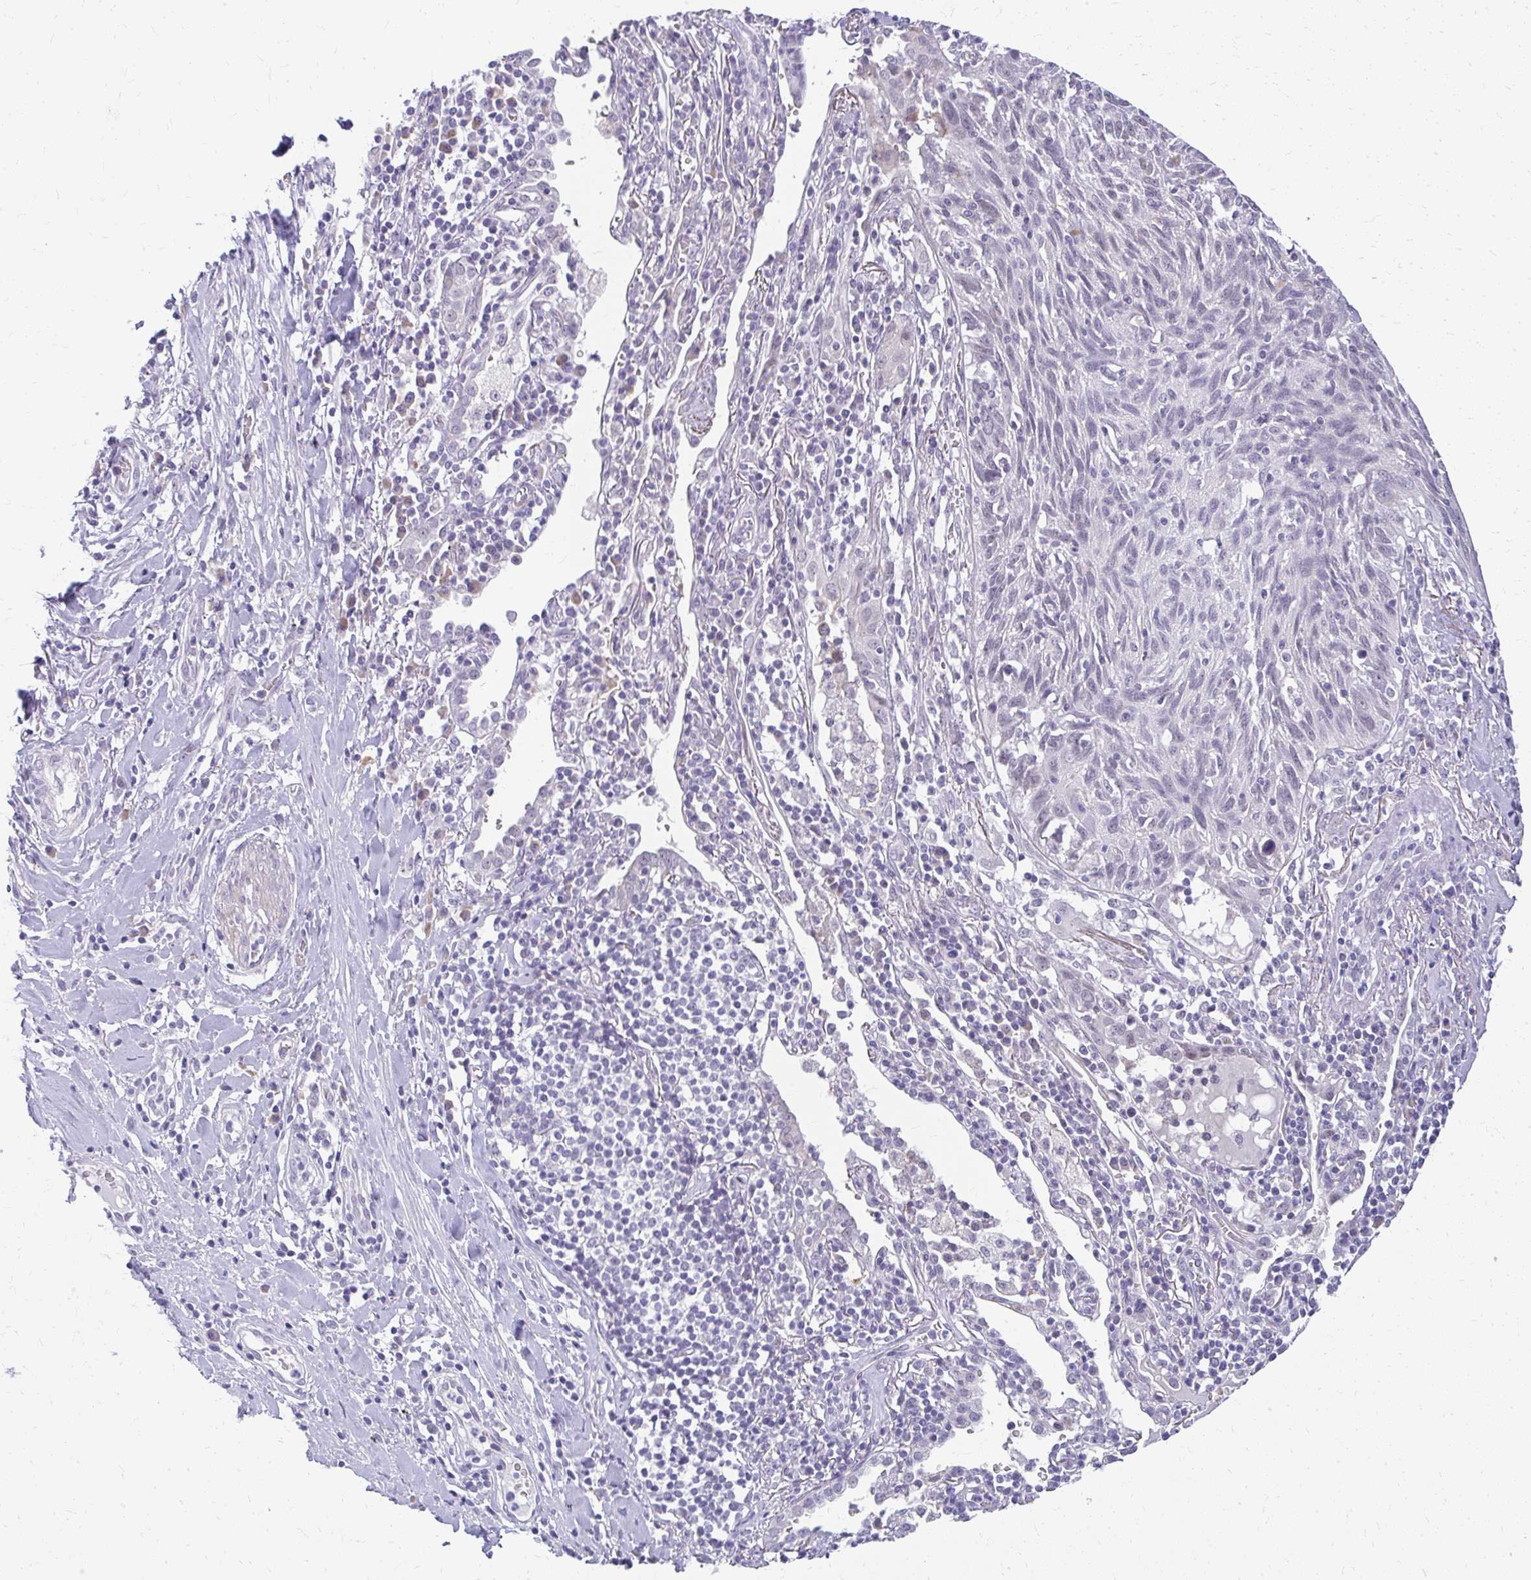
{"staining": {"intensity": "negative", "quantity": "none", "location": "none"}, "tissue": "lung cancer", "cell_type": "Tumor cells", "image_type": "cancer", "snomed": [{"axis": "morphology", "description": "Squamous cell carcinoma, NOS"}, {"axis": "topography", "description": "Lung"}], "caption": "This is an immunohistochemistry micrograph of human squamous cell carcinoma (lung). There is no positivity in tumor cells.", "gene": "TEX33", "patient": {"sex": "female", "age": 66}}